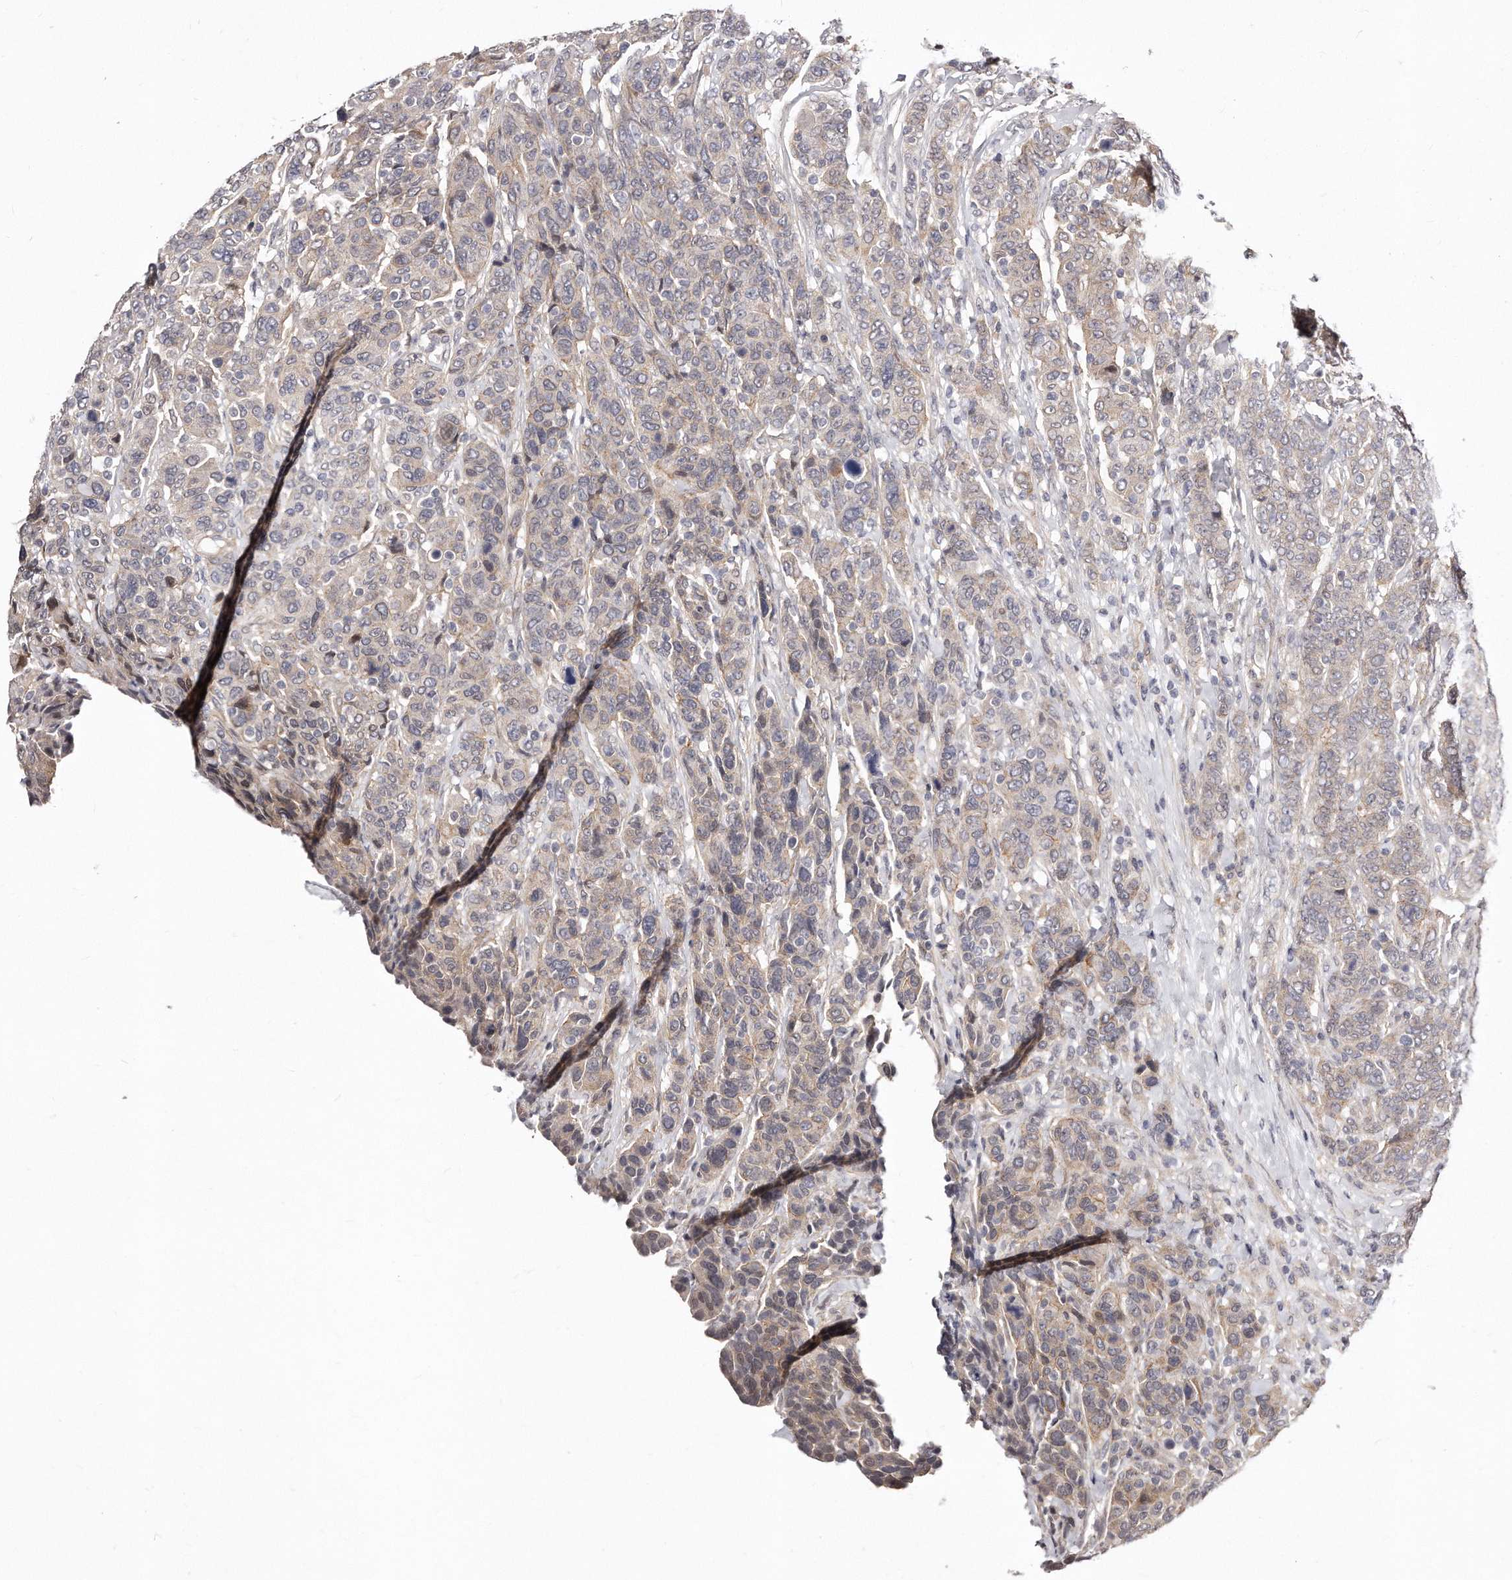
{"staining": {"intensity": "weak", "quantity": "<25%", "location": "nuclear"}, "tissue": "breast cancer", "cell_type": "Tumor cells", "image_type": "cancer", "snomed": [{"axis": "morphology", "description": "Duct carcinoma"}, {"axis": "topography", "description": "Breast"}], "caption": "Breast cancer (infiltrating ductal carcinoma) stained for a protein using immunohistochemistry demonstrates no expression tumor cells.", "gene": "CASZ1", "patient": {"sex": "female", "age": 37}}